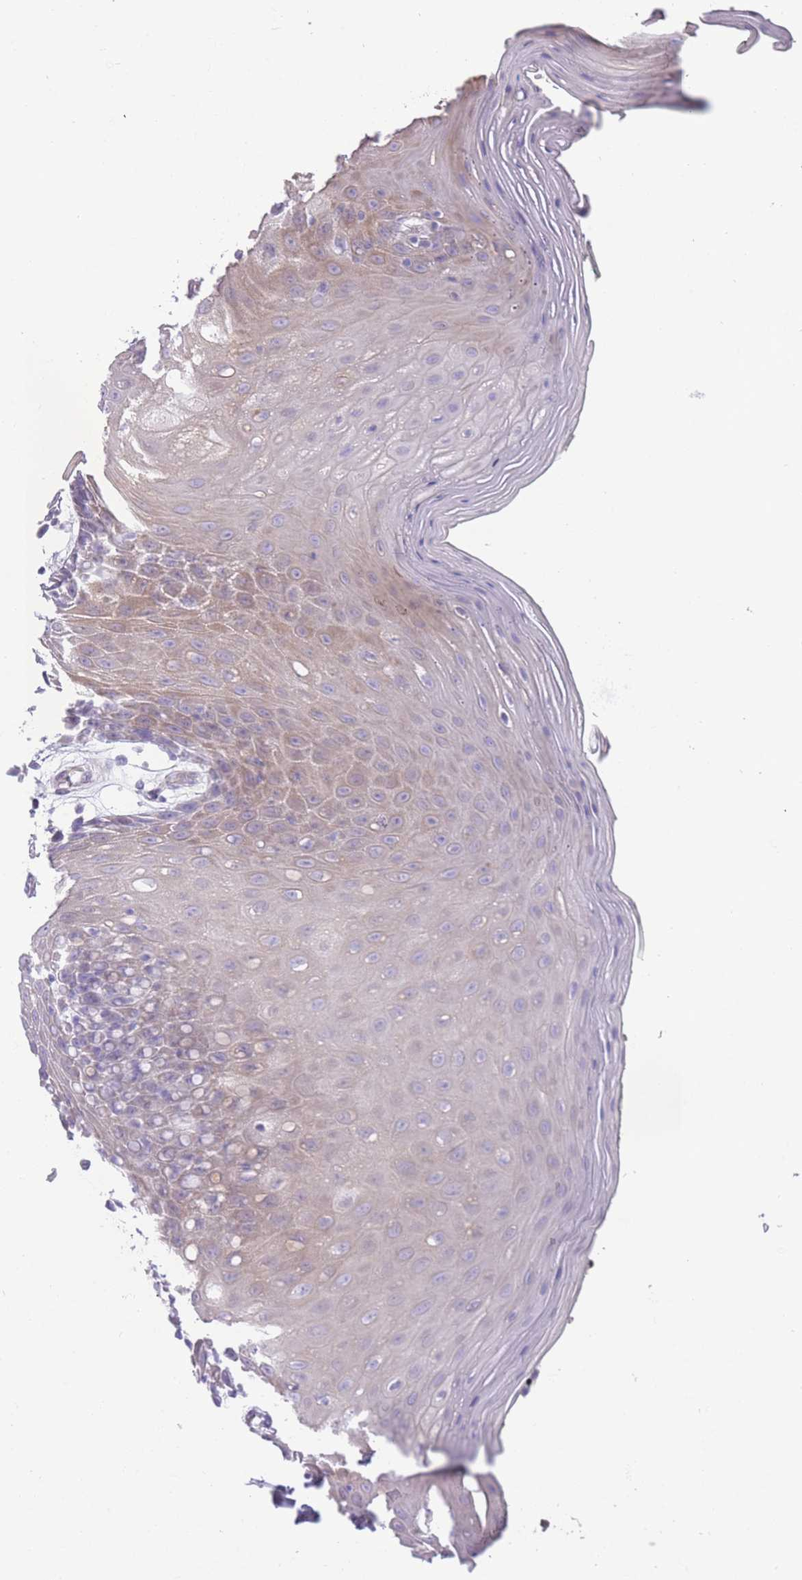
{"staining": {"intensity": "weak", "quantity": "<25%", "location": "cytoplasmic/membranous"}, "tissue": "oral mucosa", "cell_type": "Squamous epithelial cells", "image_type": "normal", "snomed": [{"axis": "morphology", "description": "Normal tissue, NOS"}, {"axis": "topography", "description": "Oral tissue"}, {"axis": "topography", "description": "Tounge, NOS"}], "caption": "Immunohistochemistry (IHC) micrograph of benign oral mucosa: human oral mucosa stained with DAB (3,3'-diaminobenzidine) displays no significant protein expression in squamous epithelial cells.", "gene": "IMPG1", "patient": {"sex": "female", "age": 59}}